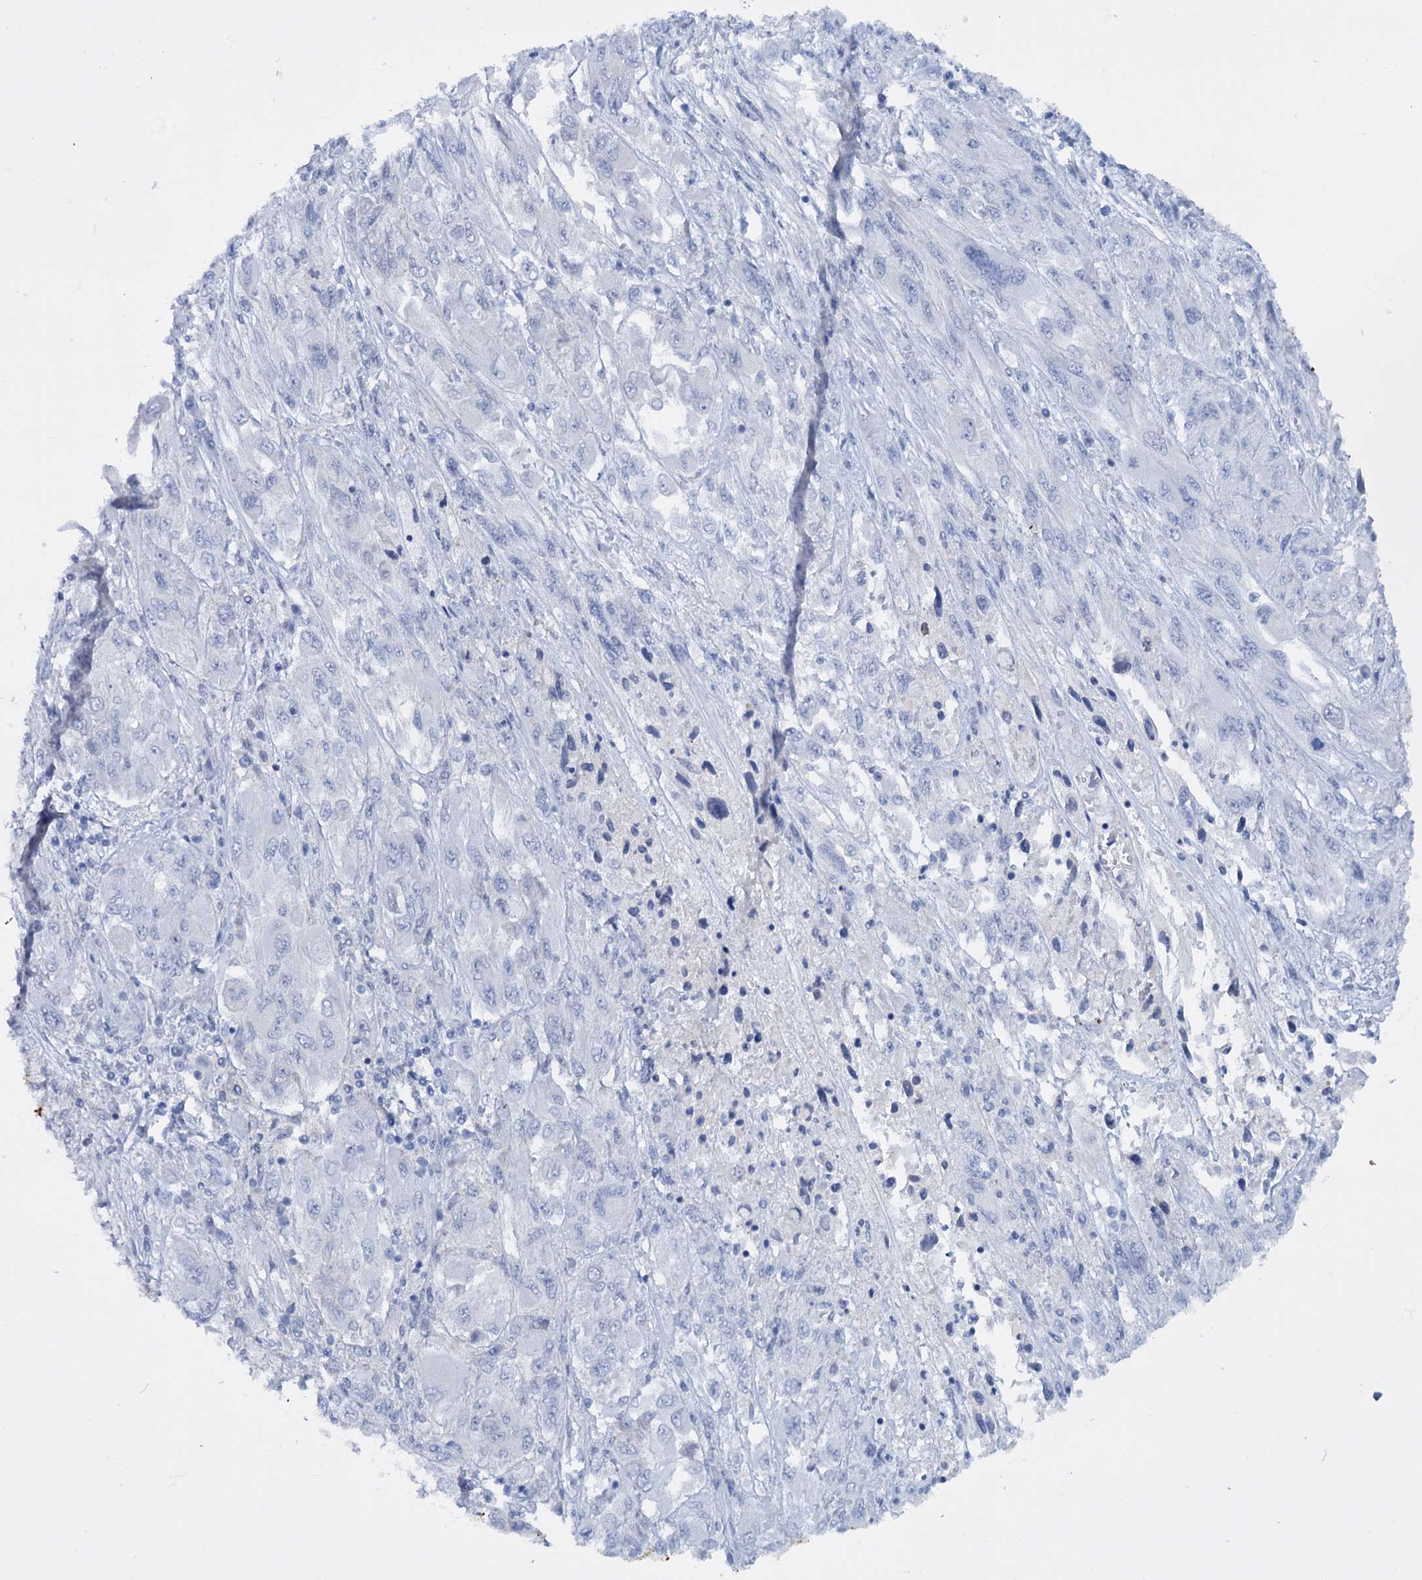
{"staining": {"intensity": "negative", "quantity": "none", "location": "none"}, "tissue": "melanoma", "cell_type": "Tumor cells", "image_type": "cancer", "snomed": [{"axis": "morphology", "description": "Malignant melanoma, NOS"}, {"axis": "topography", "description": "Skin"}], "caption": "High power microscopy micrograph of an IHC image of melanoma, revealing no significant expression in tumor cells. The staining is performed using DAB (3,3'-diaminobenzidine) brown chromogen with nuclei counter-stained in using hematoxylin.", "gene": "FAAP20", "patient": {"sex": "female", "age": 91}}